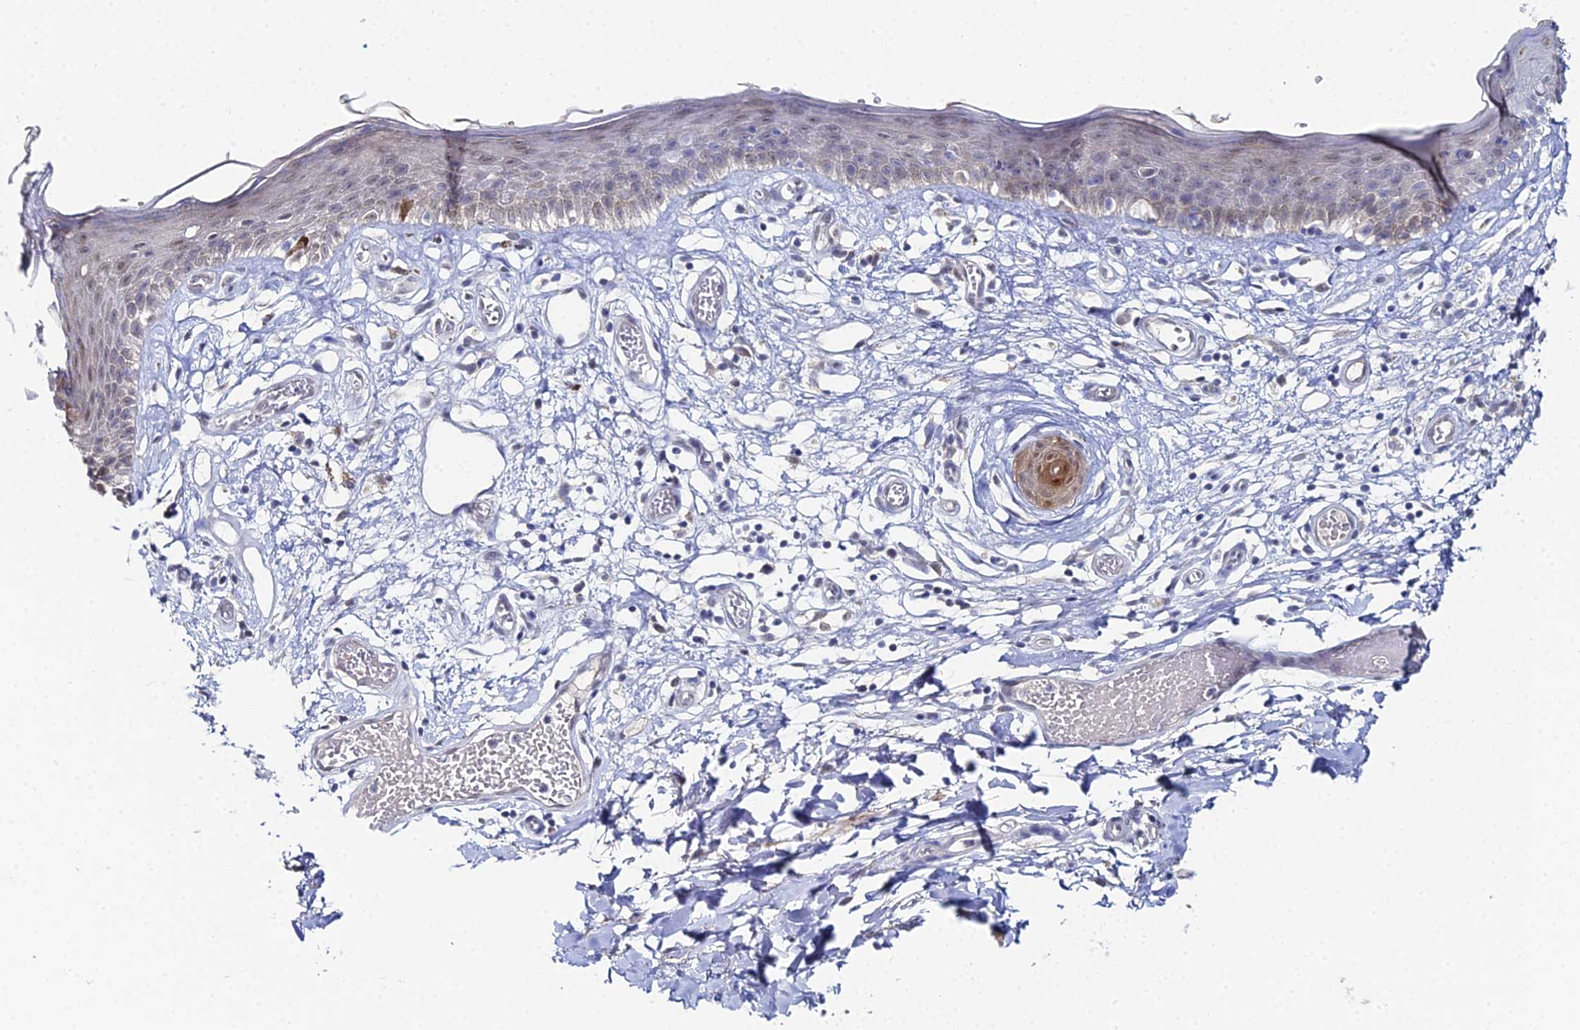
{"staining": {"intensity": "weak", "quantity": "<25%", "location": "nuclear"}, "tissue": "skin", "cell_type": "Epidermal cells", "image_type": "normal", "snomed": [{"axis": "morphology", "description": "Normal tissue, NOS"}, {"axis": "topography", "description": "Adipose tissue"}, {"axis": "topography", "description": "Vascular tissue"}, {"axis": "topography", "description": "Vulva"}, {"axis": "topography", "description": "Peripheral nerve tissue"}], "caption": "Immunohistochemistry (IHC) image of normal skin: human skin stained with DAB exhibits no significant protein positivity in epidermal cells. The staining was performed using DAB (3,3'-diaminobenzidine) to visualize the protein expression in brown, while the nuclei were stained in blue with hematoxylin (Magnification: 20x).", "gene": "THAP4", "patient": {"sex": "female", "age": 86}}